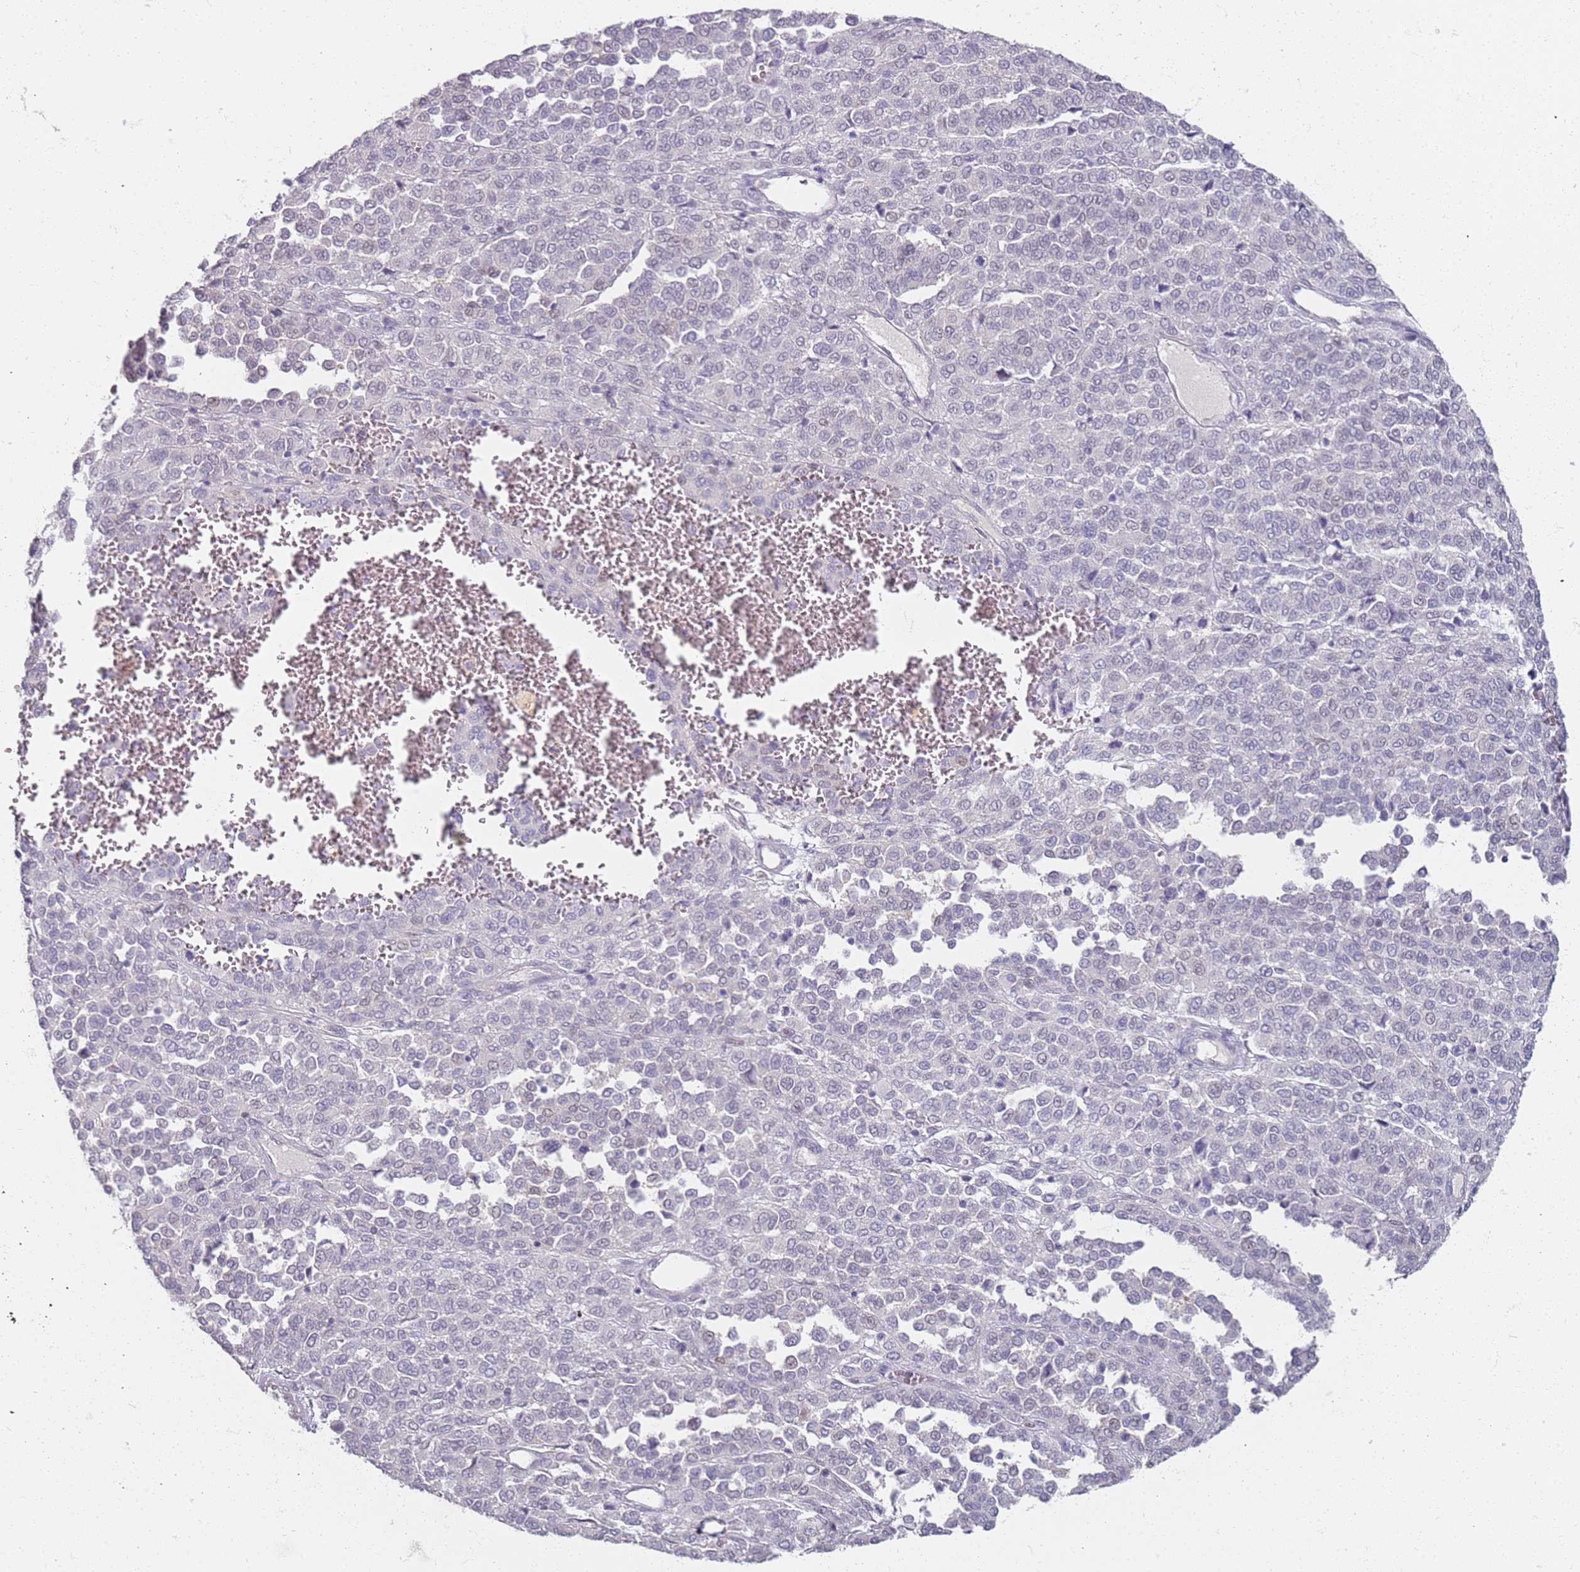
{"staining": {"intensity": "negative", "quantity": "none", "location": "none"}, "tissue": "melanoma", "cell_type": "Tumor cells", "image_type": "cancer", "snomed": [{"axis": "morphology", "description": "Malignant melanoma, Metastatic site"}, {"axis": "topography", "description": "Pancreas"}], "caption": "This is an immunohistochemistry photomicrograph of human melanoma. There is no positivity in tumor cells.", "gene": "CD40LG", "patient": {"sex": "female", "age": 30}}